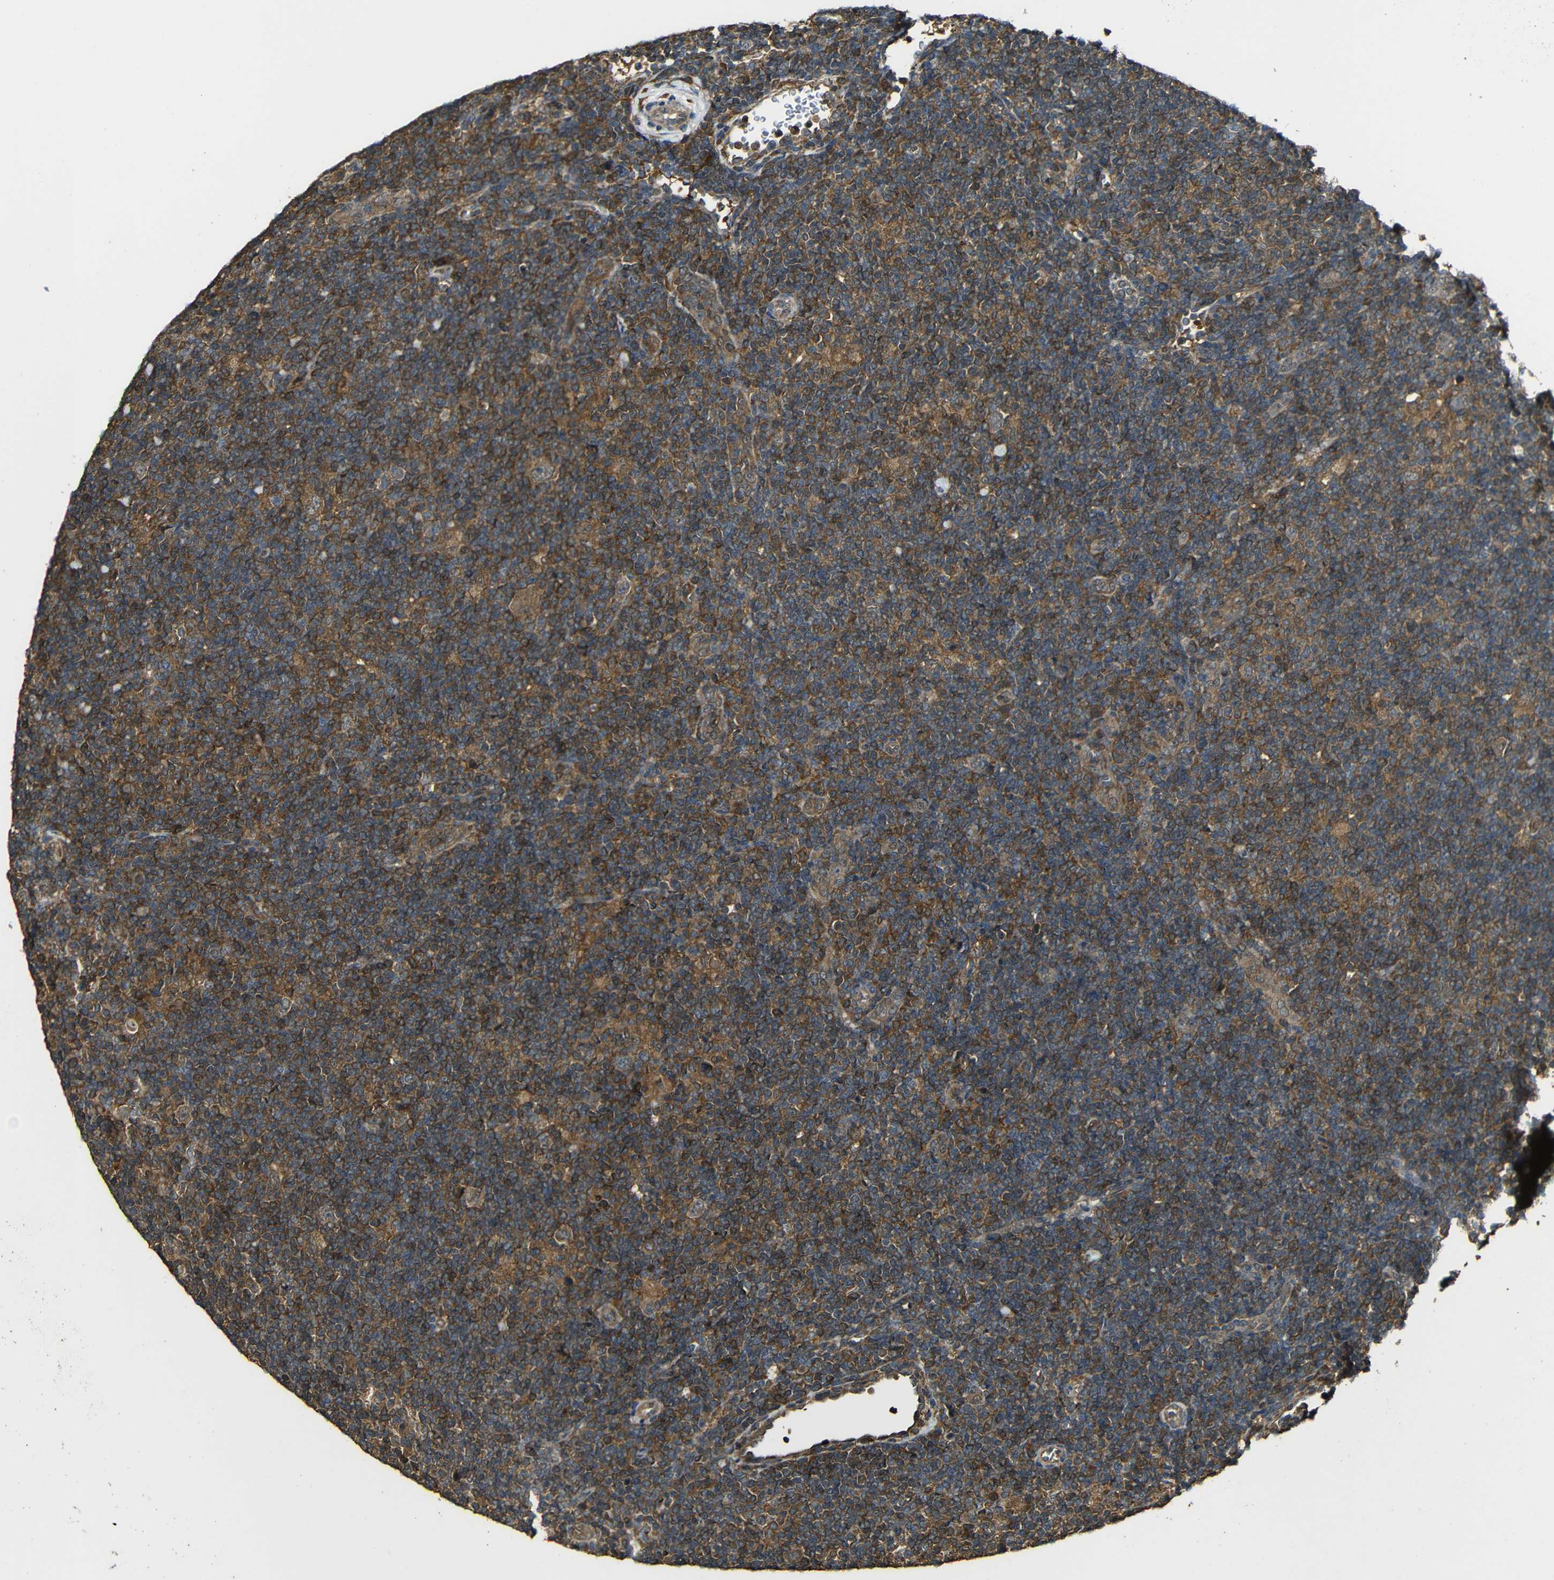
{"staining": {"intensity": "moderate", "quantity": ">75%", "location": "cytoplasmic/membranous"}, "tissue": "lymphoma", "cell_type": "Tumor cells", "image_type": "cancer", "snomed": [{"axis": "morphology", "description": "Hodgkin's disease, NOS"}, {"axis": "topography", "description": "Lymph node"}], "caption": "DAB immunohistochemical staining of Hodgkin's disease reveals moderate cytoplasmic/membranous protein expression in about >75% of tumor cells.", "gene": "CASP8", "patient": {"sex": "female", "age": 57}}